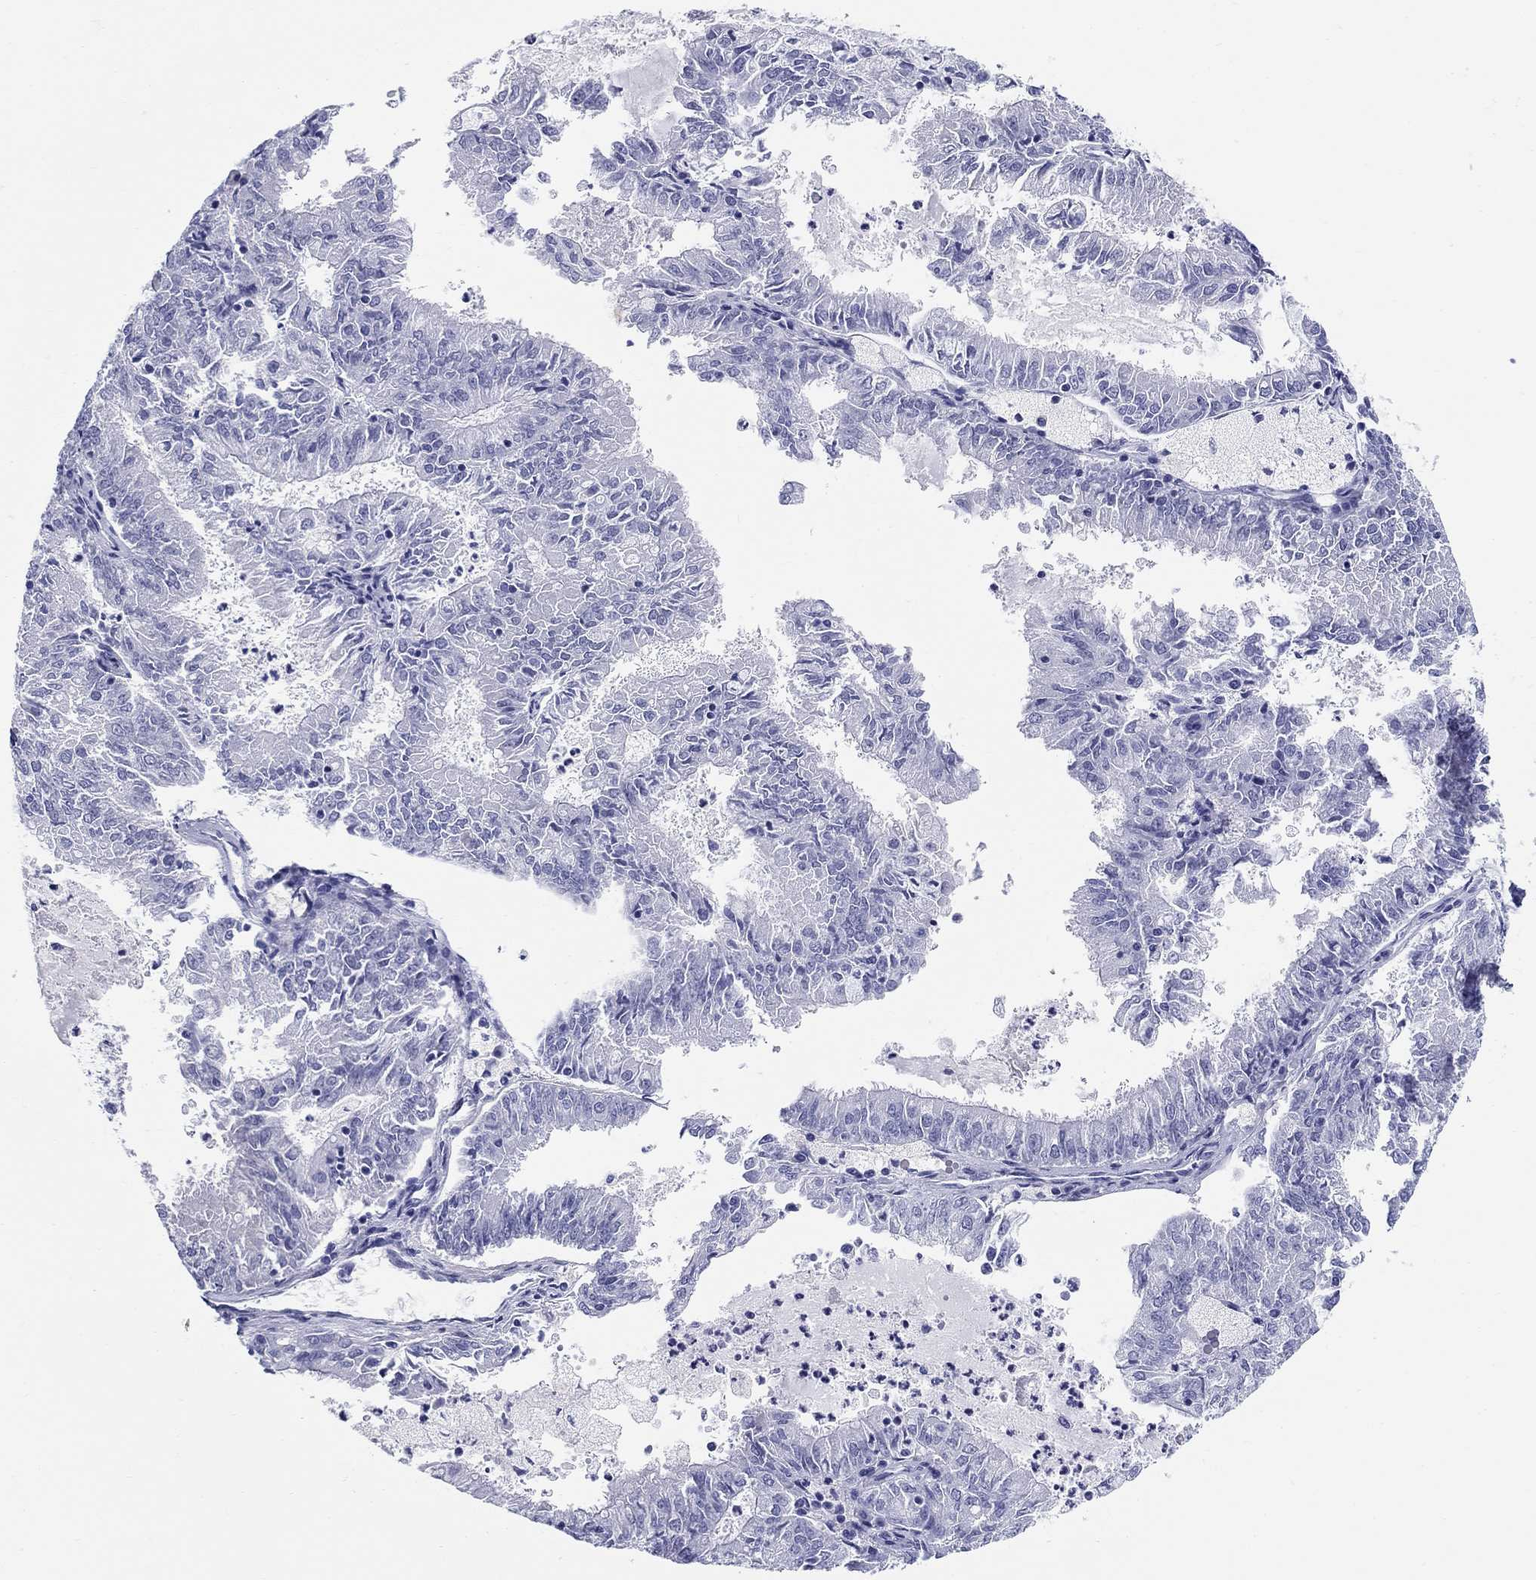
{"staining": {"intensity": "negative", "quantity": "none", "location": "none"}, "tissue": "endometrial cancer", "cell_type": "Tumor cells", "image_type": "cancer", "snomed": [{"axis": "morphology", "description": "Adenocarcinoma, NOS"}, {"axis": "topography", "description": "Endometrium"}], "caption": "Tumor cells are negative for protein expression in human endometrial adenocarcinoma.", "gene": "LAMP5", "patient": {"sex": "female", "age": 57}}